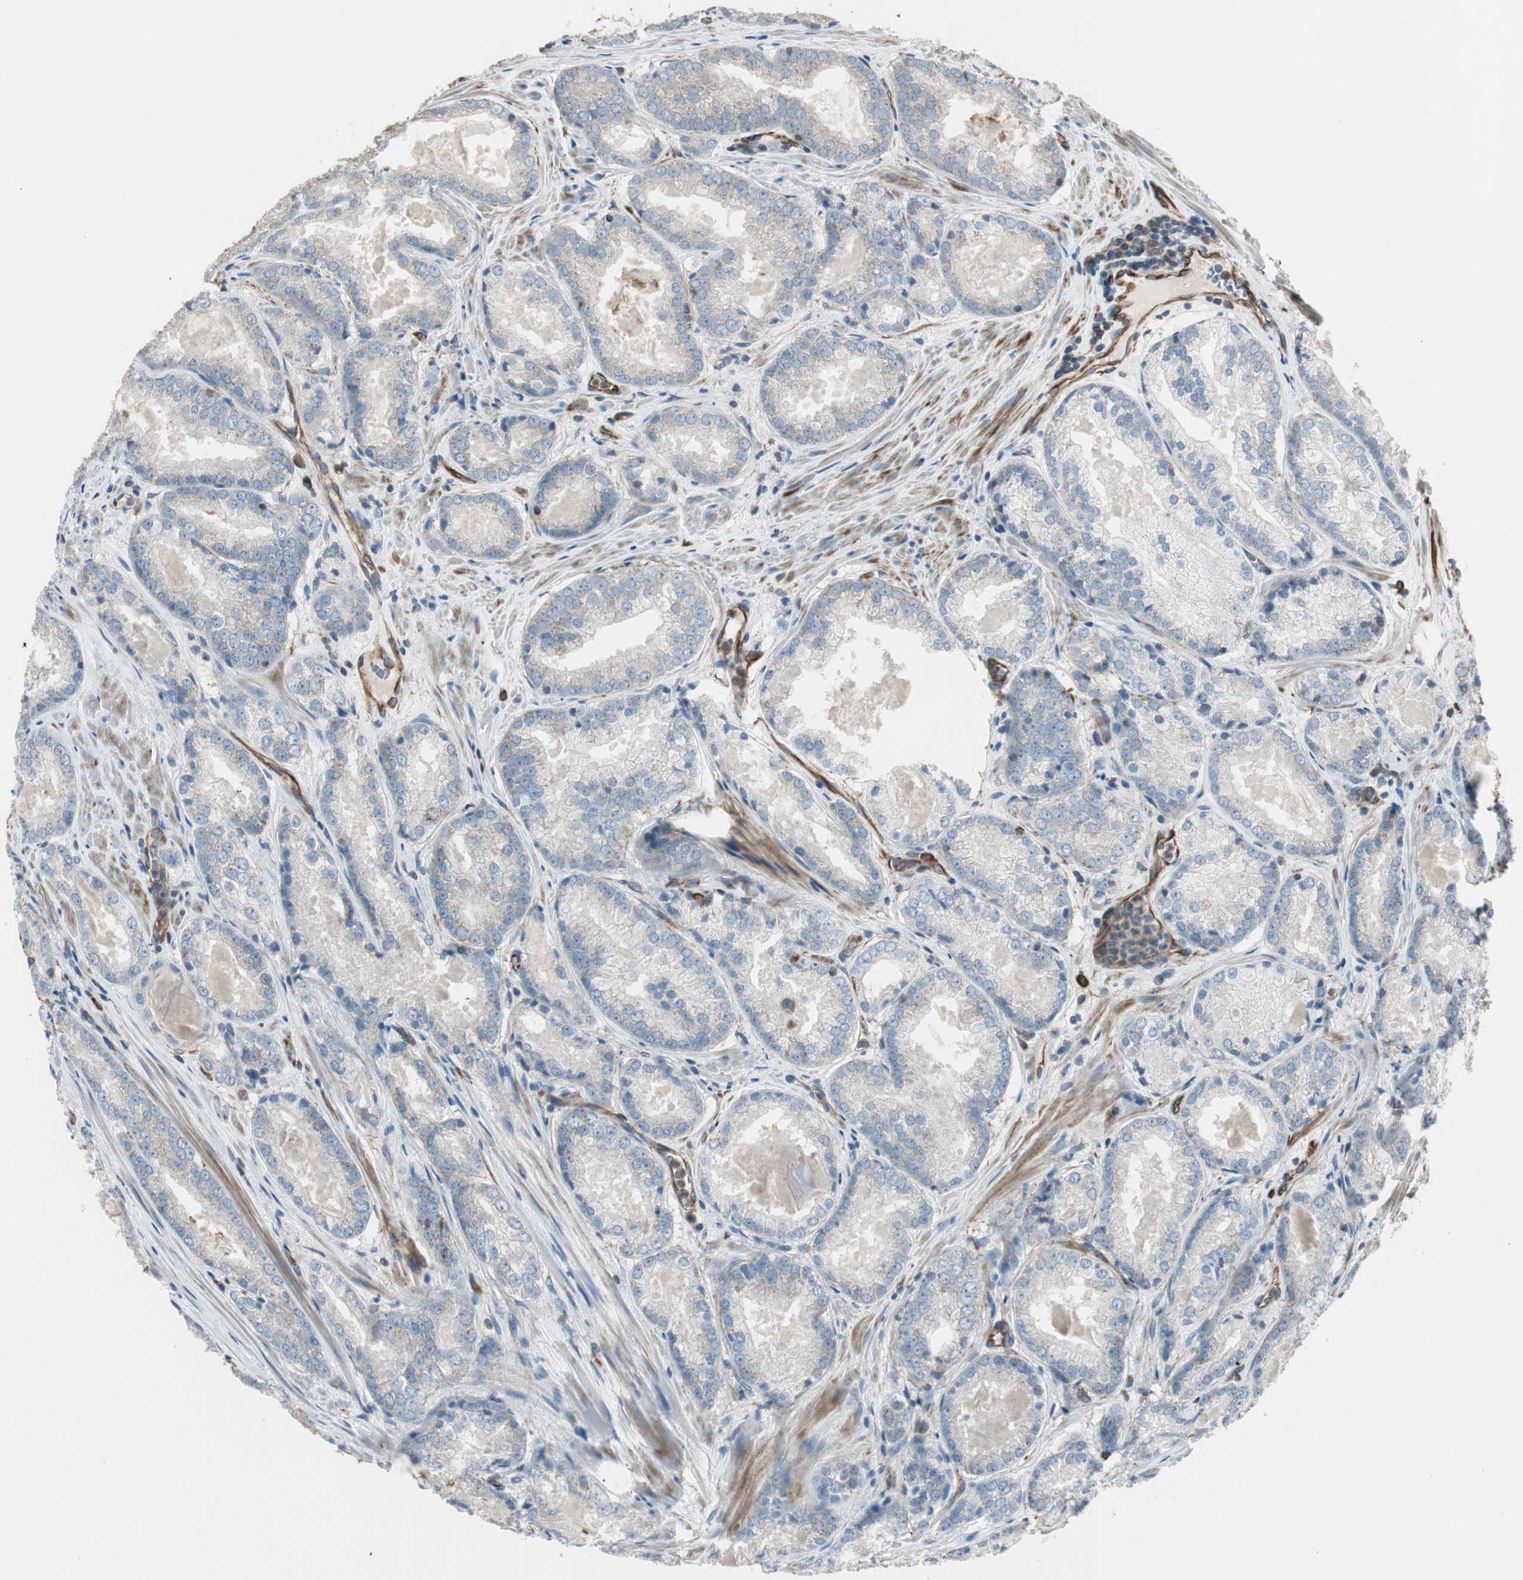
{"staining": {"intensity": "negative", "quantity": "none", "location": "none"}, "tissue": "prostate cancer", "cell_type": "Tumor cells", "image_type": "cancer", "snomed": [{"axis": "morphology", "description": "Adenocarcinoma, Low grade"}, {"axis": "topography", "description": "Prostate"}], "caption": "The micrograph shows no staining of tumor cells in prostate low-grade adenocarcinoma.", "gene": "SRCIN1", "patient": {"sex": "male", "age": 64}}